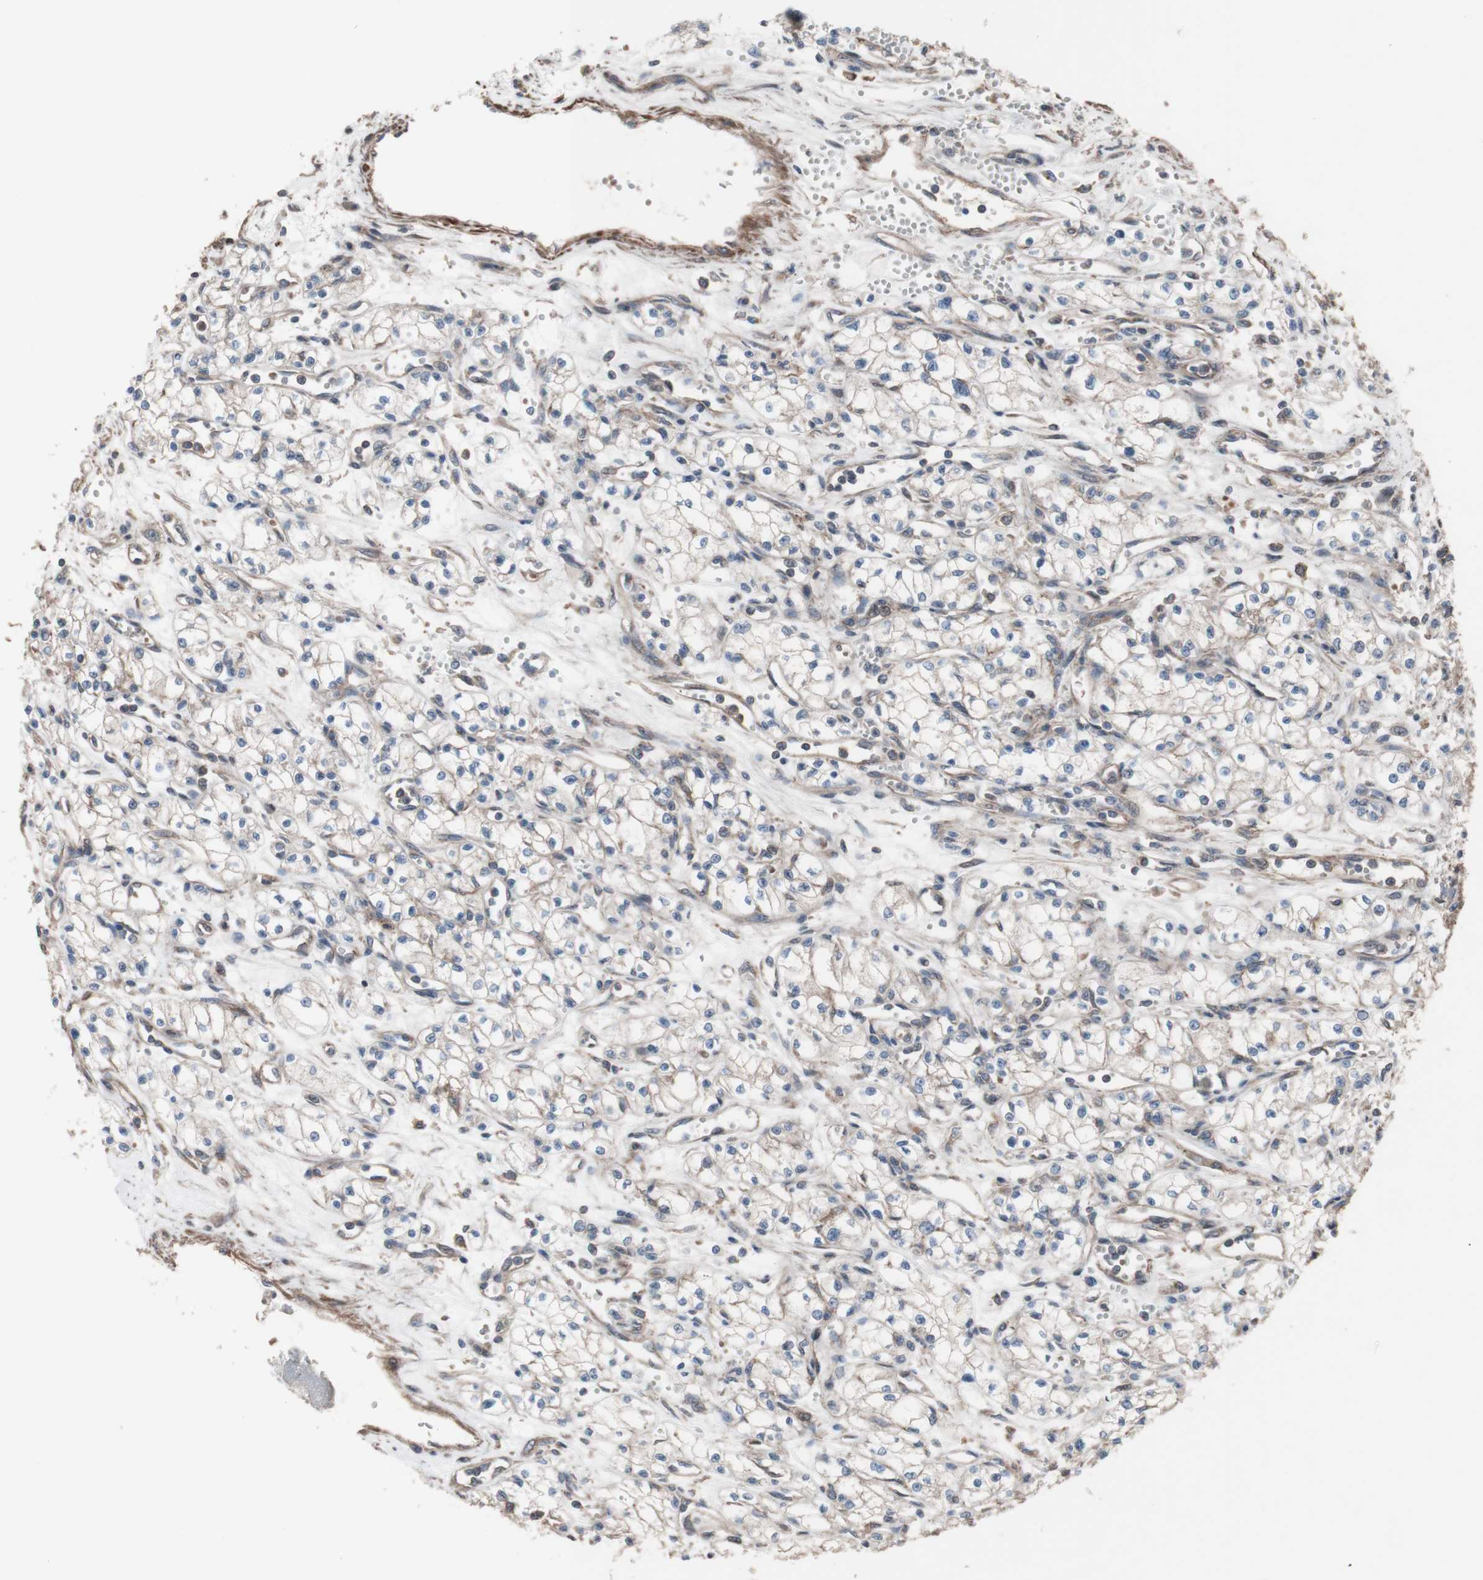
{"staining": {"intensity": "weak", "quantity": ">75%", "location": "cytoplasmic/membranous"}, "tissue": "renal cancer", "cell_type": "Tumor cells", "image_type": "cancer", "snomed": [{"axis": "morphology", "description": "Normal tissue, NOS"}, {"axis": "morphology", "description": "Adenocarcinoma, NOS"}, {"axis": "topography", "description": "Kidney"}], "caption": "Approximately >75% of tumor cells in renal cancer exhibit weak cytoplasmic/membranous protein expression as visualized by brown immunohistochemical staining.", "gene": "COPB1", "patient": {"sex": "male", "age": 59}}